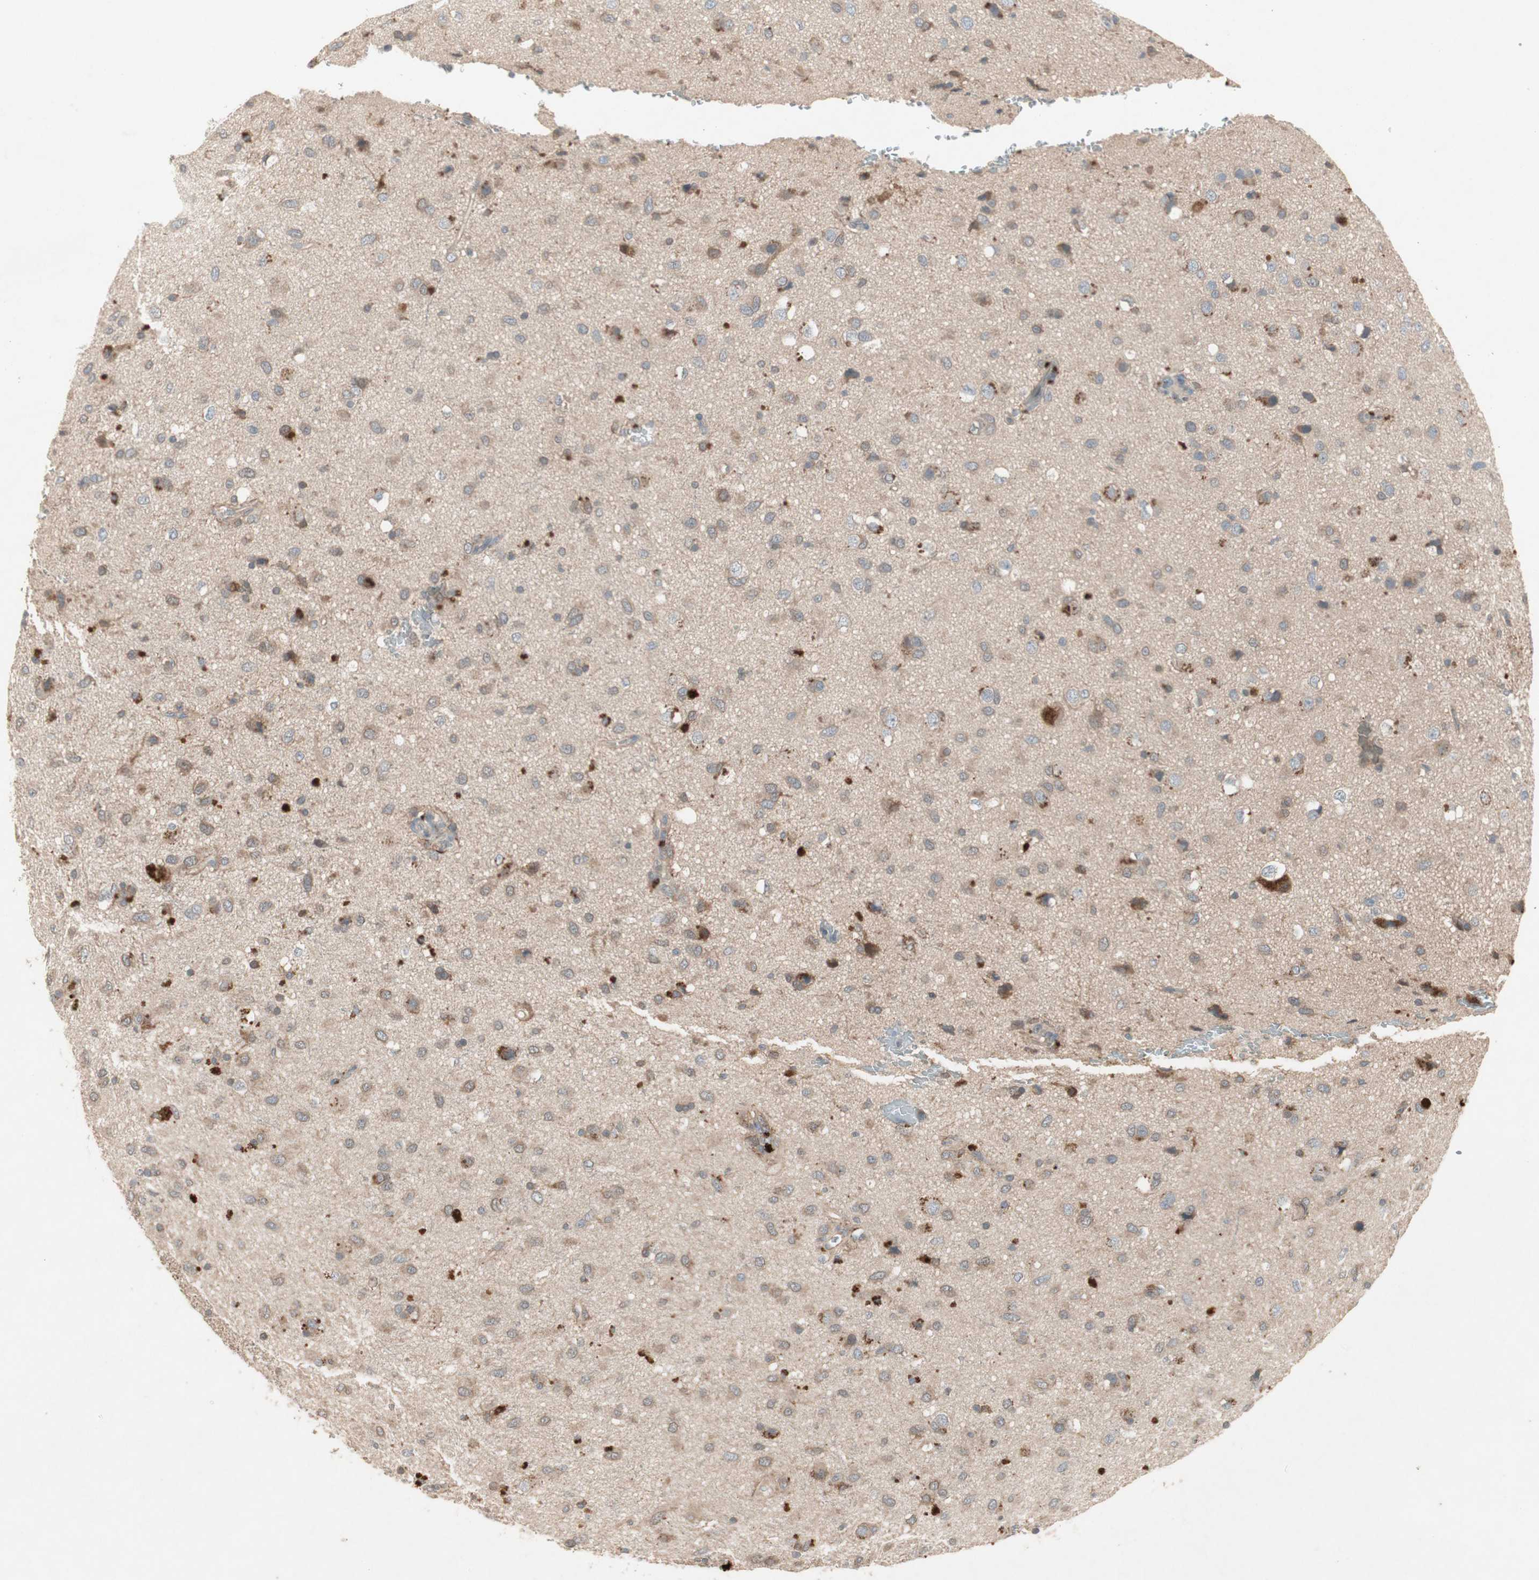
{"staining": {"intensity": "moderate", "quantity": "25%-75%", "location": "cytoplasmic/membranous"}, "tissue": "glioma", "cell_type": "Tumor cells", "image_type": "cancer", "snomed": [{"axis": "morphology", "description": "Glioma, malignant, Low grade"}, {"axis": "topography", "description": "Brain"}], "caption": "The image exhibits a brown stain indicating the presence of a protein in the cytoplasmic/membranous of tumor cells in glioma.", "gene": "JMJD7-PLA2G4B", "patient": {"sex": "male", "age": 77}}